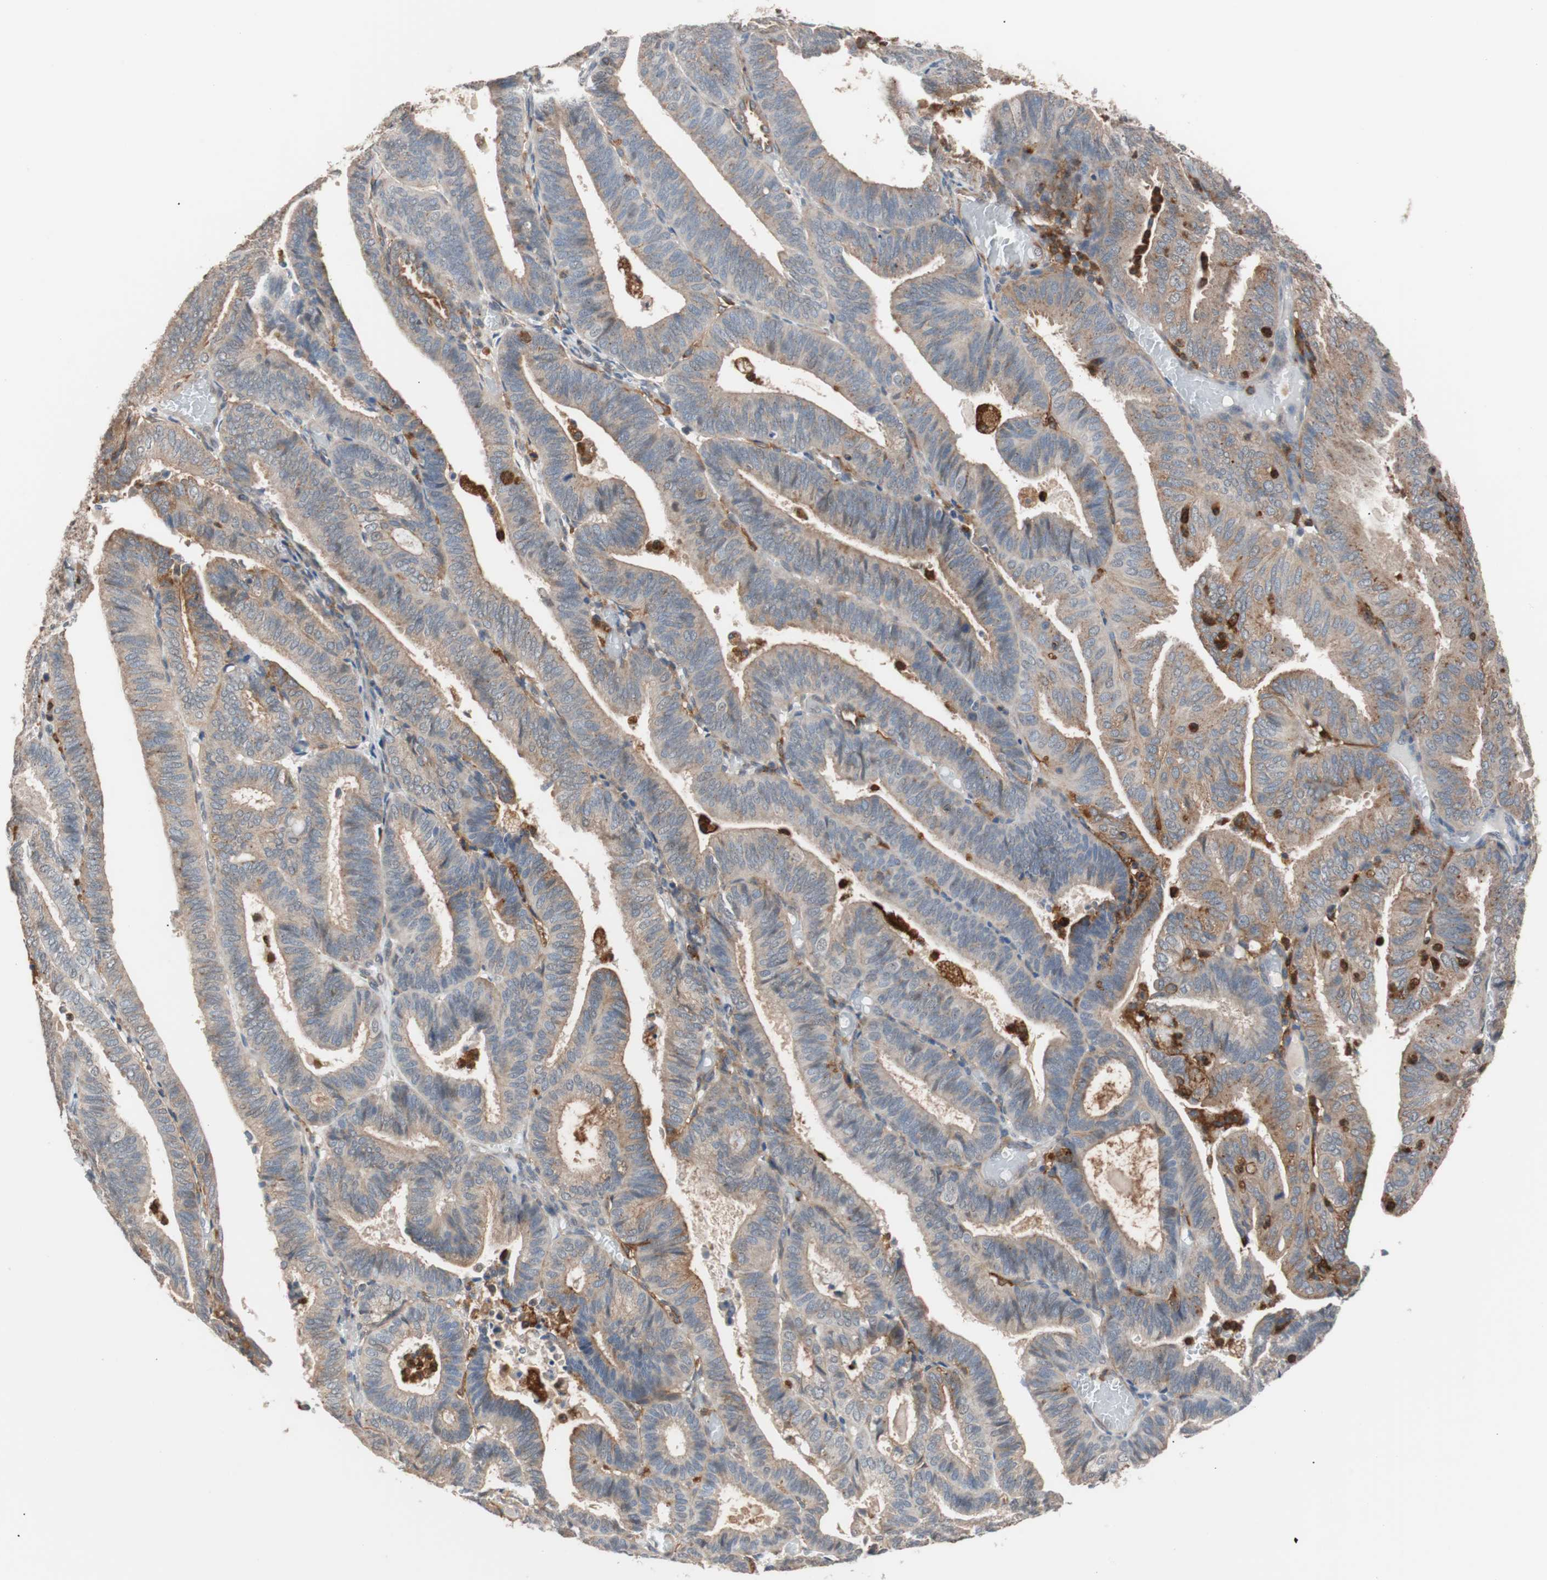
{"staining": {"intensity": "weak", "quantity": "25%-75%", "location": "cytoplasmic/membranous"}, "tissue": "endometrial cancer", "cell_type": "Tumor cells", "image_type": "cancer", "snomed": [{"axis": "morphology", "description": "Adenocarcinoma, NOS"}, {"axis": "topography", "description": "Uterus"}], "caption": "High-power microscopy captured an immunohistochemistry (IHC) micrograph of endometrial cancer (adenocarcinoma), revealing weak cytoplasmic/membranous expression in about 25%-75% of tumor cells. Using DAB (3,3'-diaminobenzidine) (brown) and hematoxylin (blue) stains, captured at high magnification using brightfield microscopy.", "gene": "LITAF", "patient": {"sex": "female", "age": 60}}